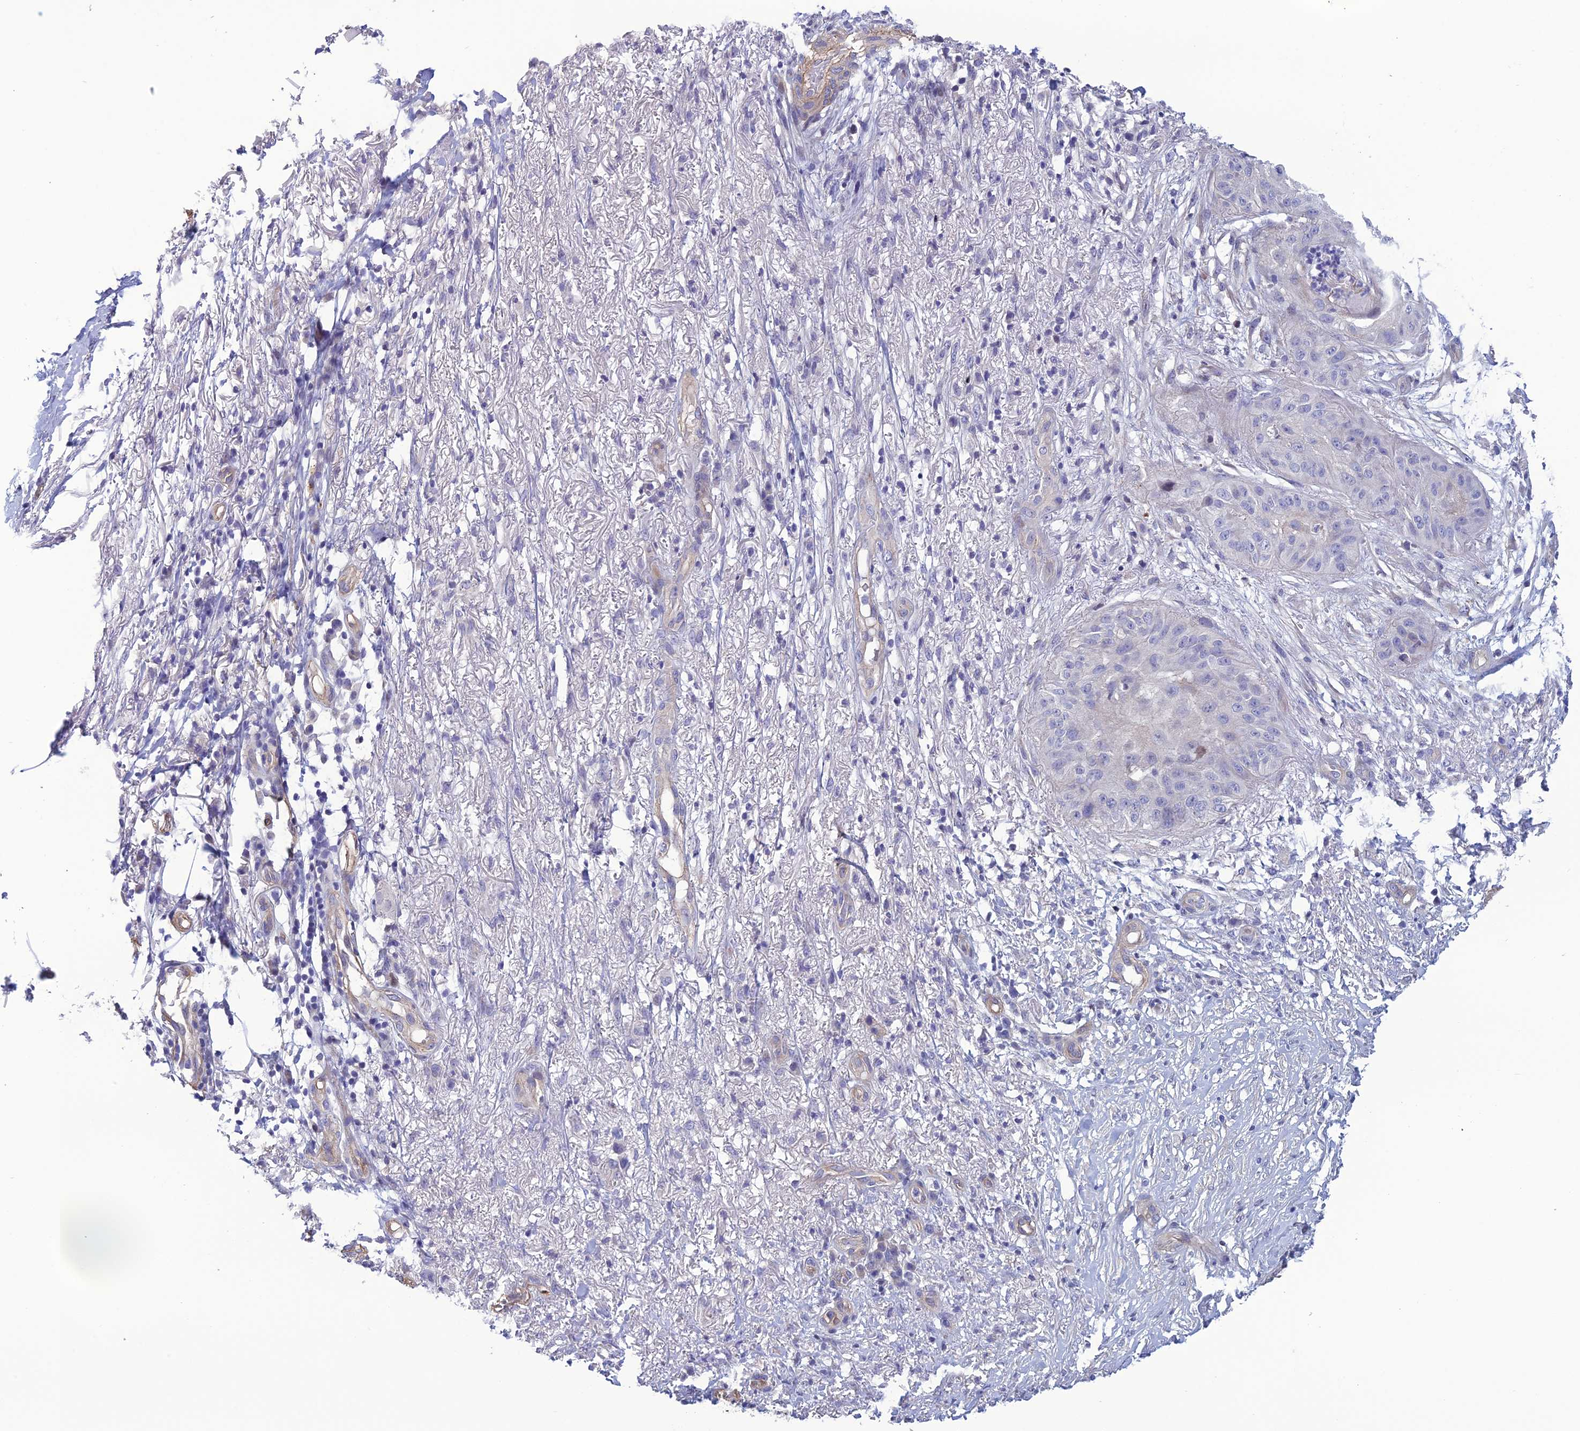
{"staining": {"intensity": "negative", "quantity": "none", "location": "none"}, "tissue": "skin cancer", "cell_type": "Tumor cells", "image_type": "cancer", "snomed": [{"axis": "morphology", "description": "Squamous cell carcinoma, NOS"}, {"axis": "topography", "description": "Skin"}], "caption": "Tumor cells are negative for brown protein staining in skin cancer.", "gene": "LZTS2", "patient": {"sex": "male", "age": 70}}